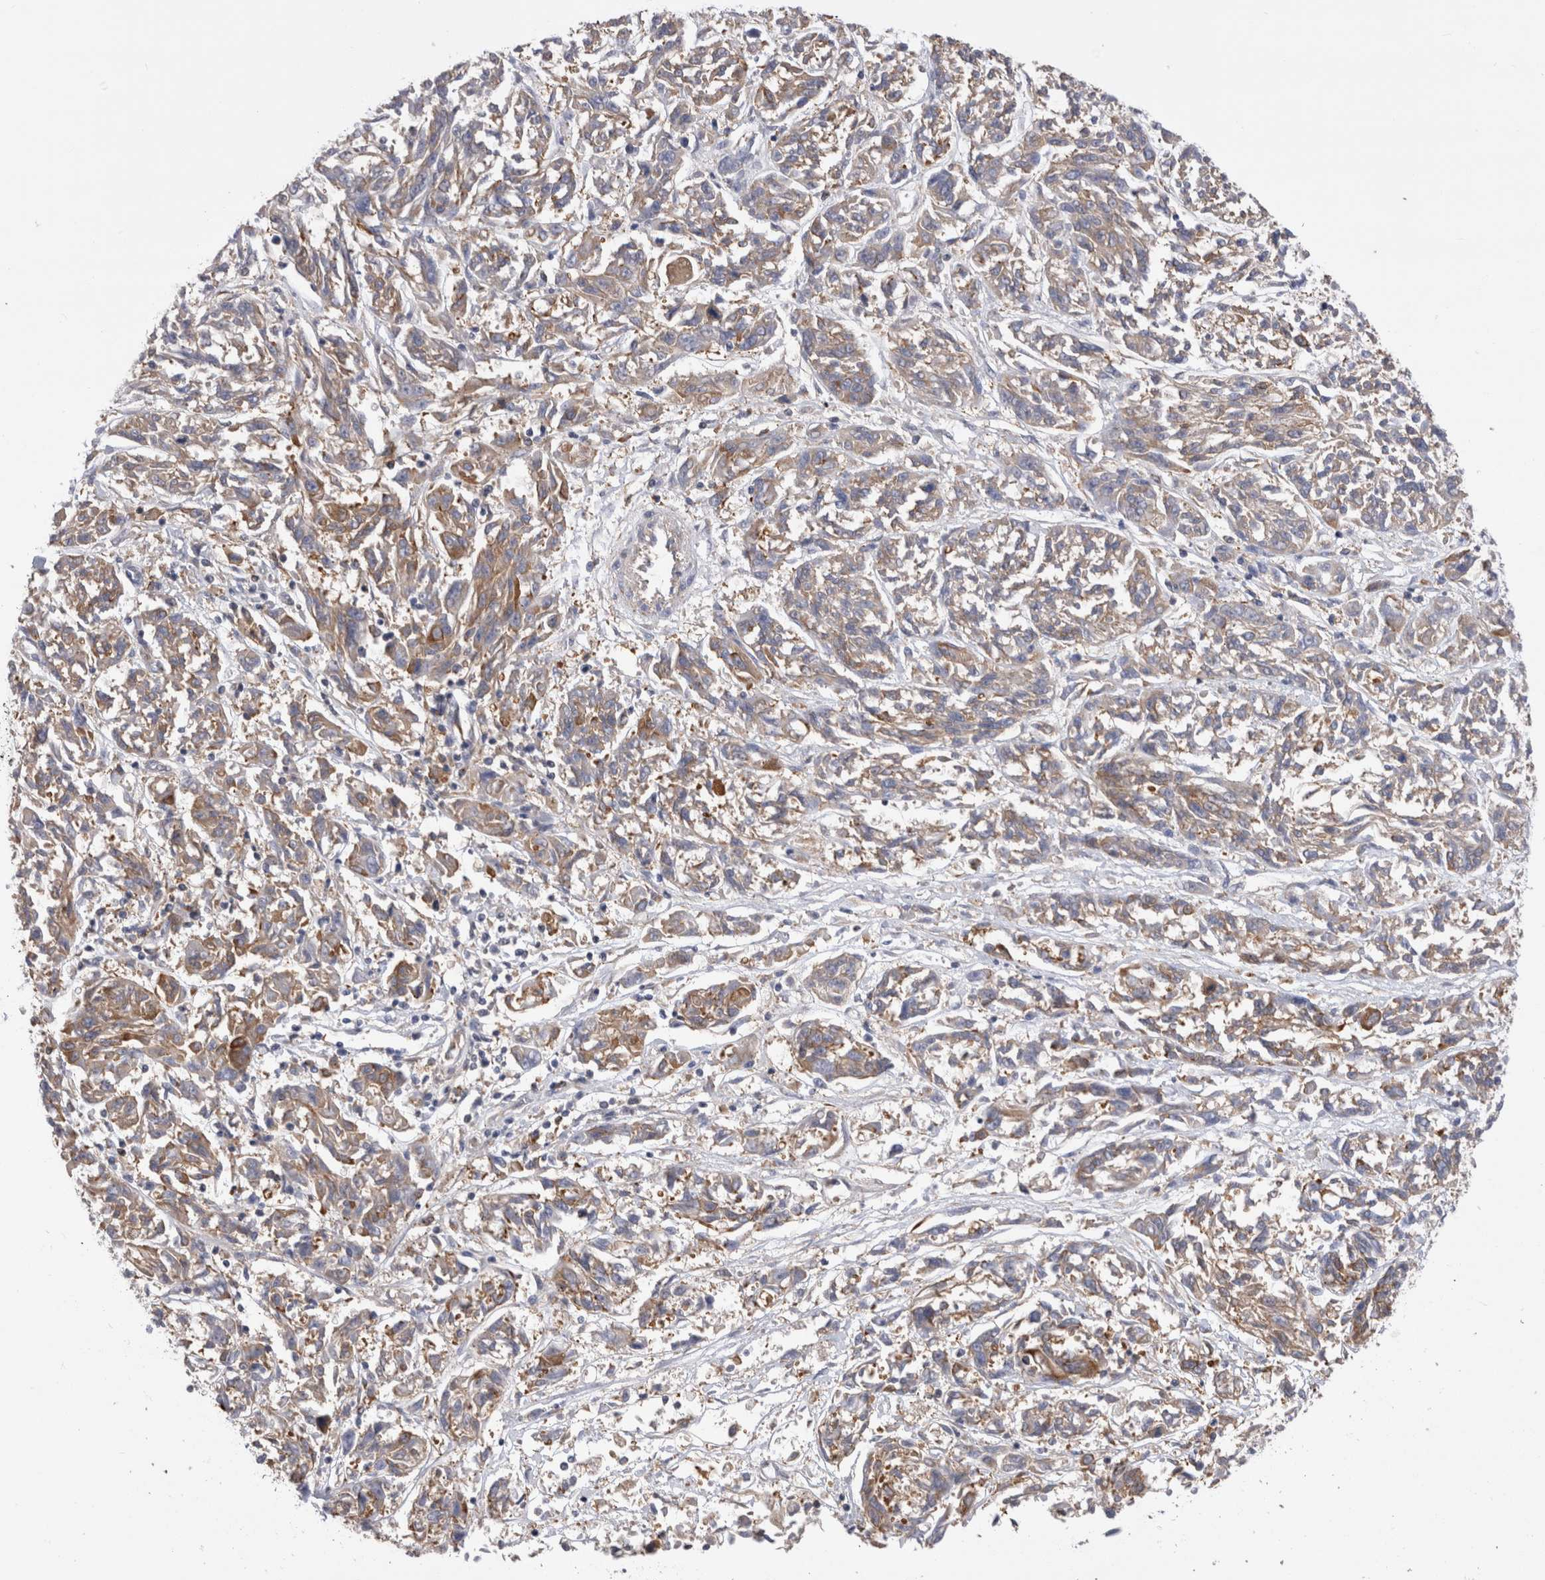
{"staining": {"intensity": "weak", "quantity": ">75%", "location": "cytoplasmic/membranous"}, "tissue": "melanoma", "cell_type": "Tumor cells", "image_type": "cancer", "snomed": [{"axis": "morphology", "description": "Malignant melanoma, NOS"}, {"axis": "topography", "description": "Skin"}], "caption": "The micrograph shows immunohistochemical staining of melanoma. There is weak cytoplasmic/membranous staining is present in about >75% of tumor cells.", "gene": "RAB11FIP1", "patient": {"sex": "male", "age": 53}}